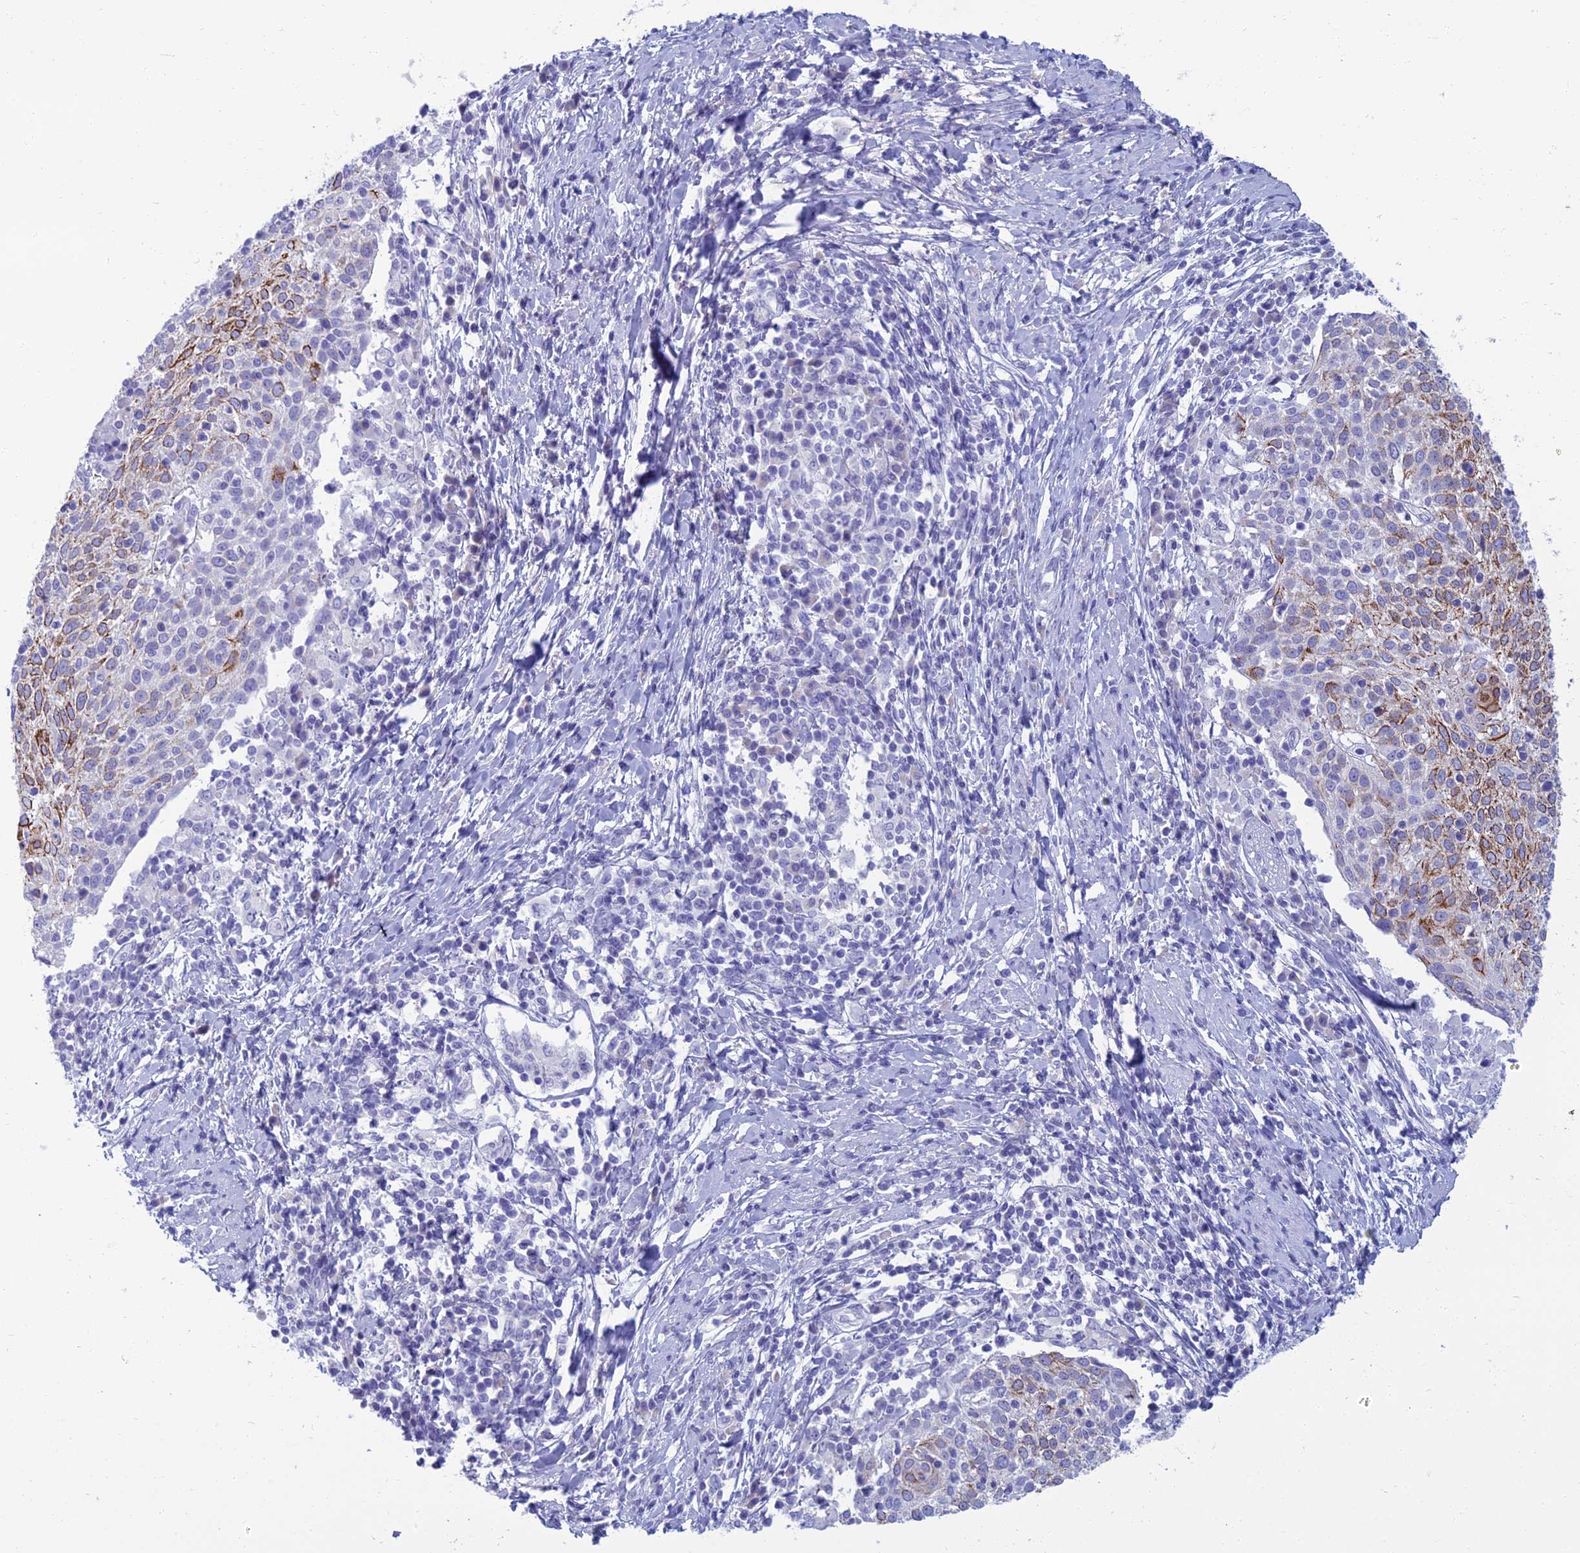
{"staining": {"intensity": "moderate", "quantity": "<25%", "location": "cytoplasmic/membranous"}, "tissue": "cervical cancer", "cell_type": "Tumor cells", "image_type": "cancer", "snomed": [{"axis": "morphology", "description": "Squamous cell carcinoma, NOS"}, {"axis": "topography", "description": "Cervix"}], "caption": "High-power microscopy captured an immunohistochemistry (IHC) histopathology image of cervical cancer (squamous cell carcinoma), revealing moderate cytoplasmic/membranous expression in about <25% of tumor cells.", "gene": "SPTLC3", "patient": {"sex": "female", "age": 52}}